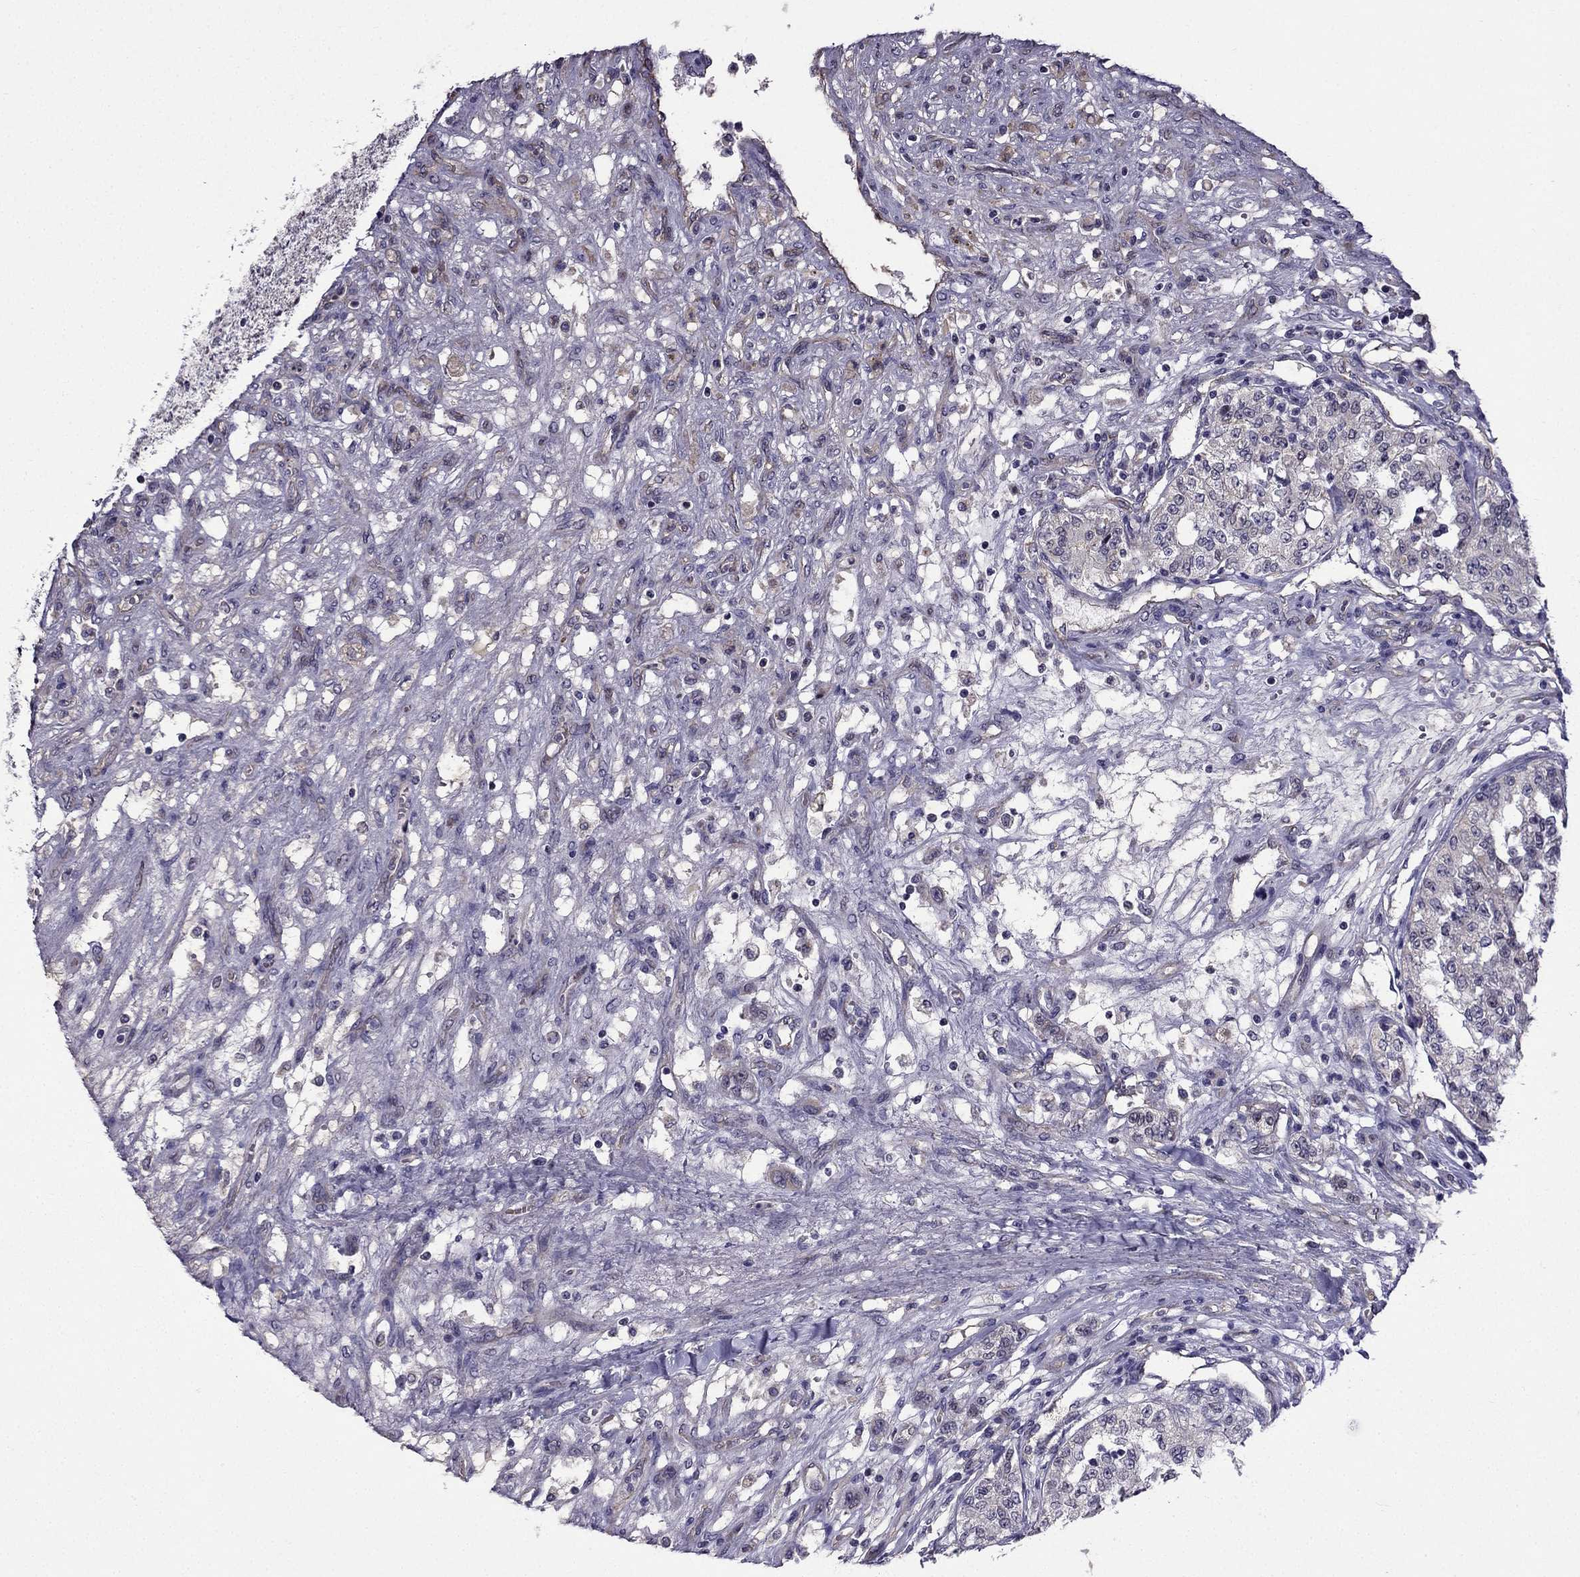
{"staining": {"intensity": "negative", "quantity": "none", "location": "none"}, "tissue": "renal cancer", "cell_type": "Tumor cells", "image_type": "cancer", "snomed": [{"axis": "morphology", "description": "Adenocarcinoma, NOS"}, {"axis": "topography", "description": "Kidney"}], "caption": "Protein analysis of renal adenocarcinoma reveals no significant staining in tumor cells.", "gene": "SLC6A2", "patient": {"sex": "female", "age": 63}}